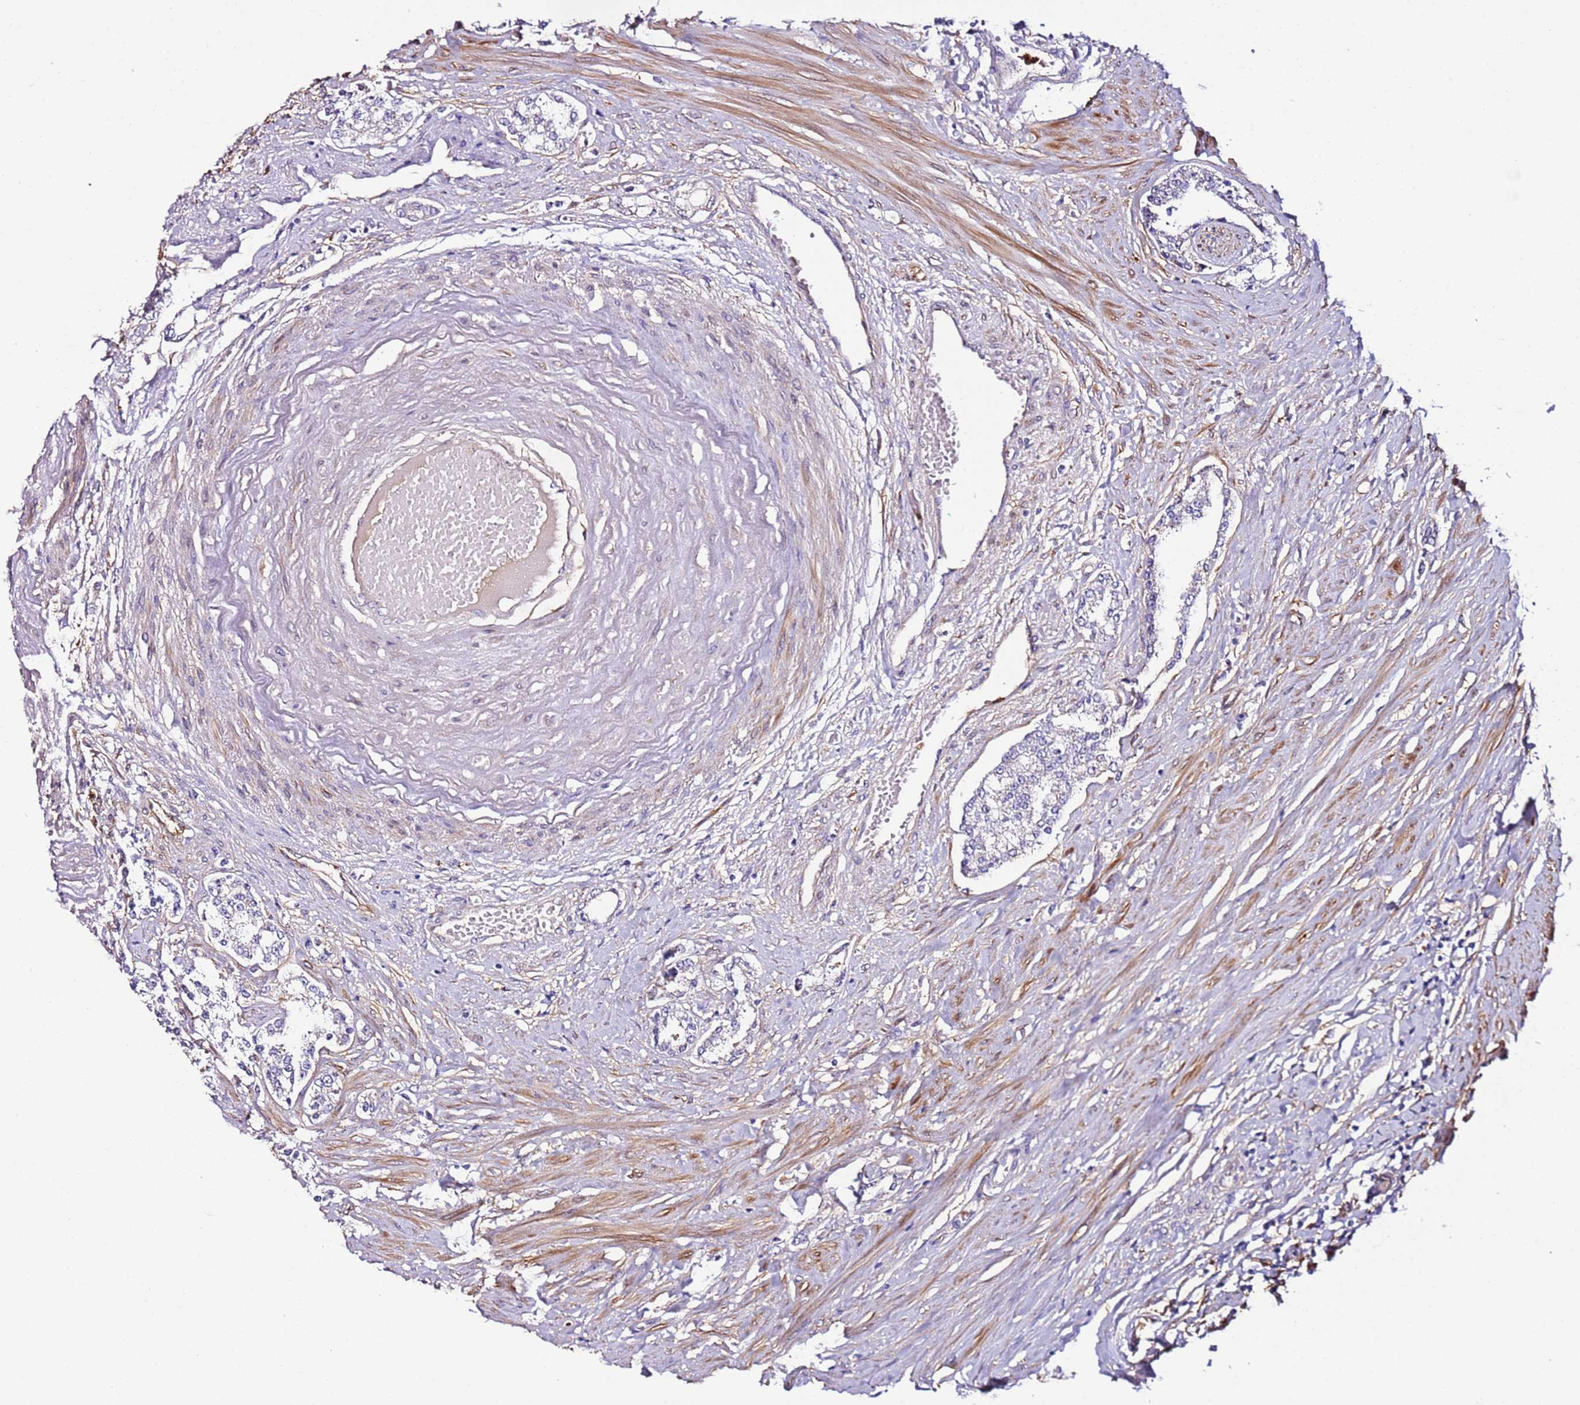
{"staining": {"intensity": "negative", "quantity": "none", "location": "none"}, "tissue": "prostate cancer", "cell_type": "Tumor cells", "image_type": "cancer", "snomed": [{"axis": "morphology", "description": "Adenocarcinoma, High grade"}, {"axis": "topography", "description": "Prostate"}], "caption": "Immunohistochemical staining of human high-grade adenocarcinoma (prostate) exhibits no significant staining in tumor cells.", "gene": "FAM174C", "patient": {"sex": "male", "age": 64}}